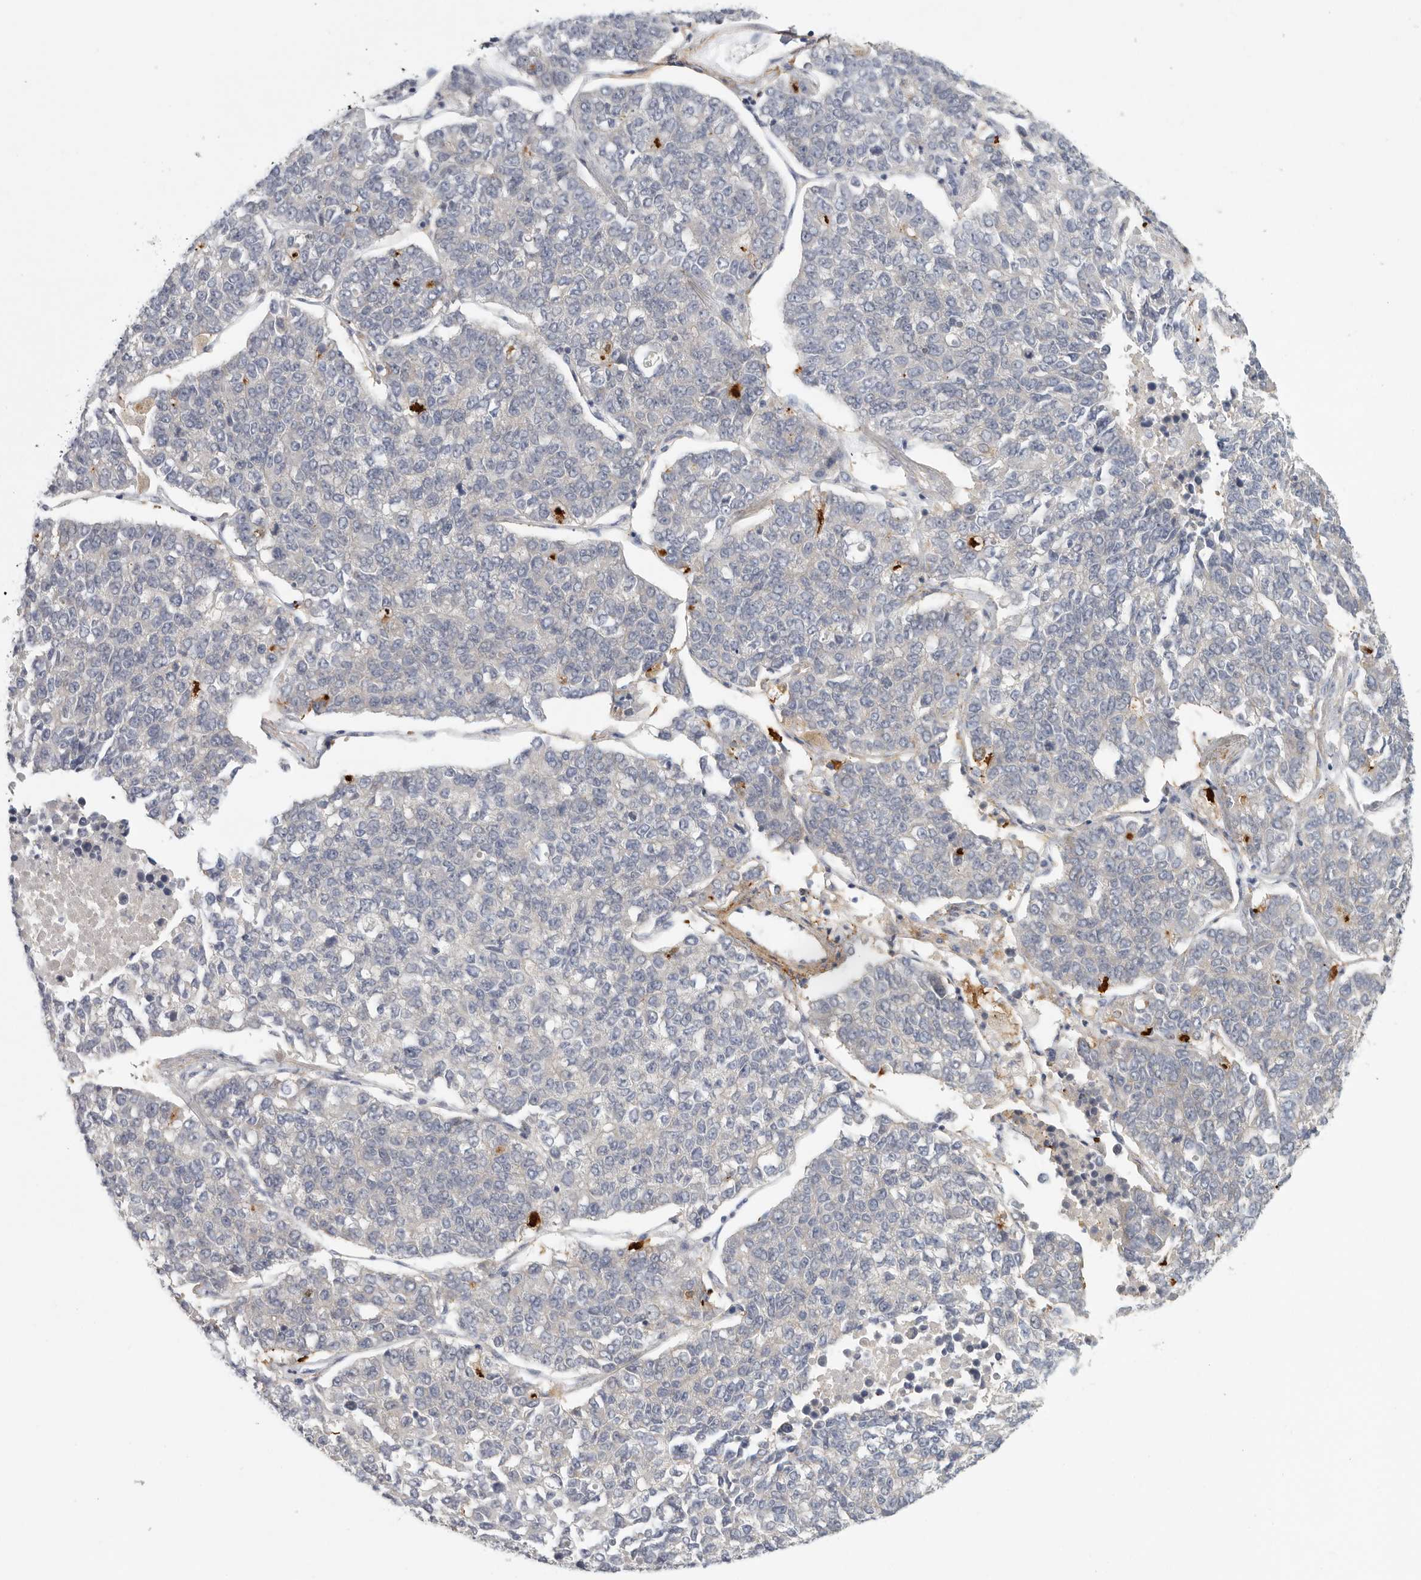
{"staining": {"intensity": "negative", "quantity": "none", "location": "none"}, "tissue": "lung cancer", "cell_type": "Tumor cells", "image_type": "cancer", "snomed": [{"axis": "morphology", "description": "Adenocarcinoma, NOS"}, {"axis": "topography", "description": "Lung"}], "caption": "Micrograph shows no significant protein staining in tumor cells of lung adenocarcinoma. Brightfield microscopy of IHC stained with DAB (brown) and hematoxylin (blue), captured at high magnification.", "gene": "CFAP298", "patient": {"sex": "male", "age": 49}}